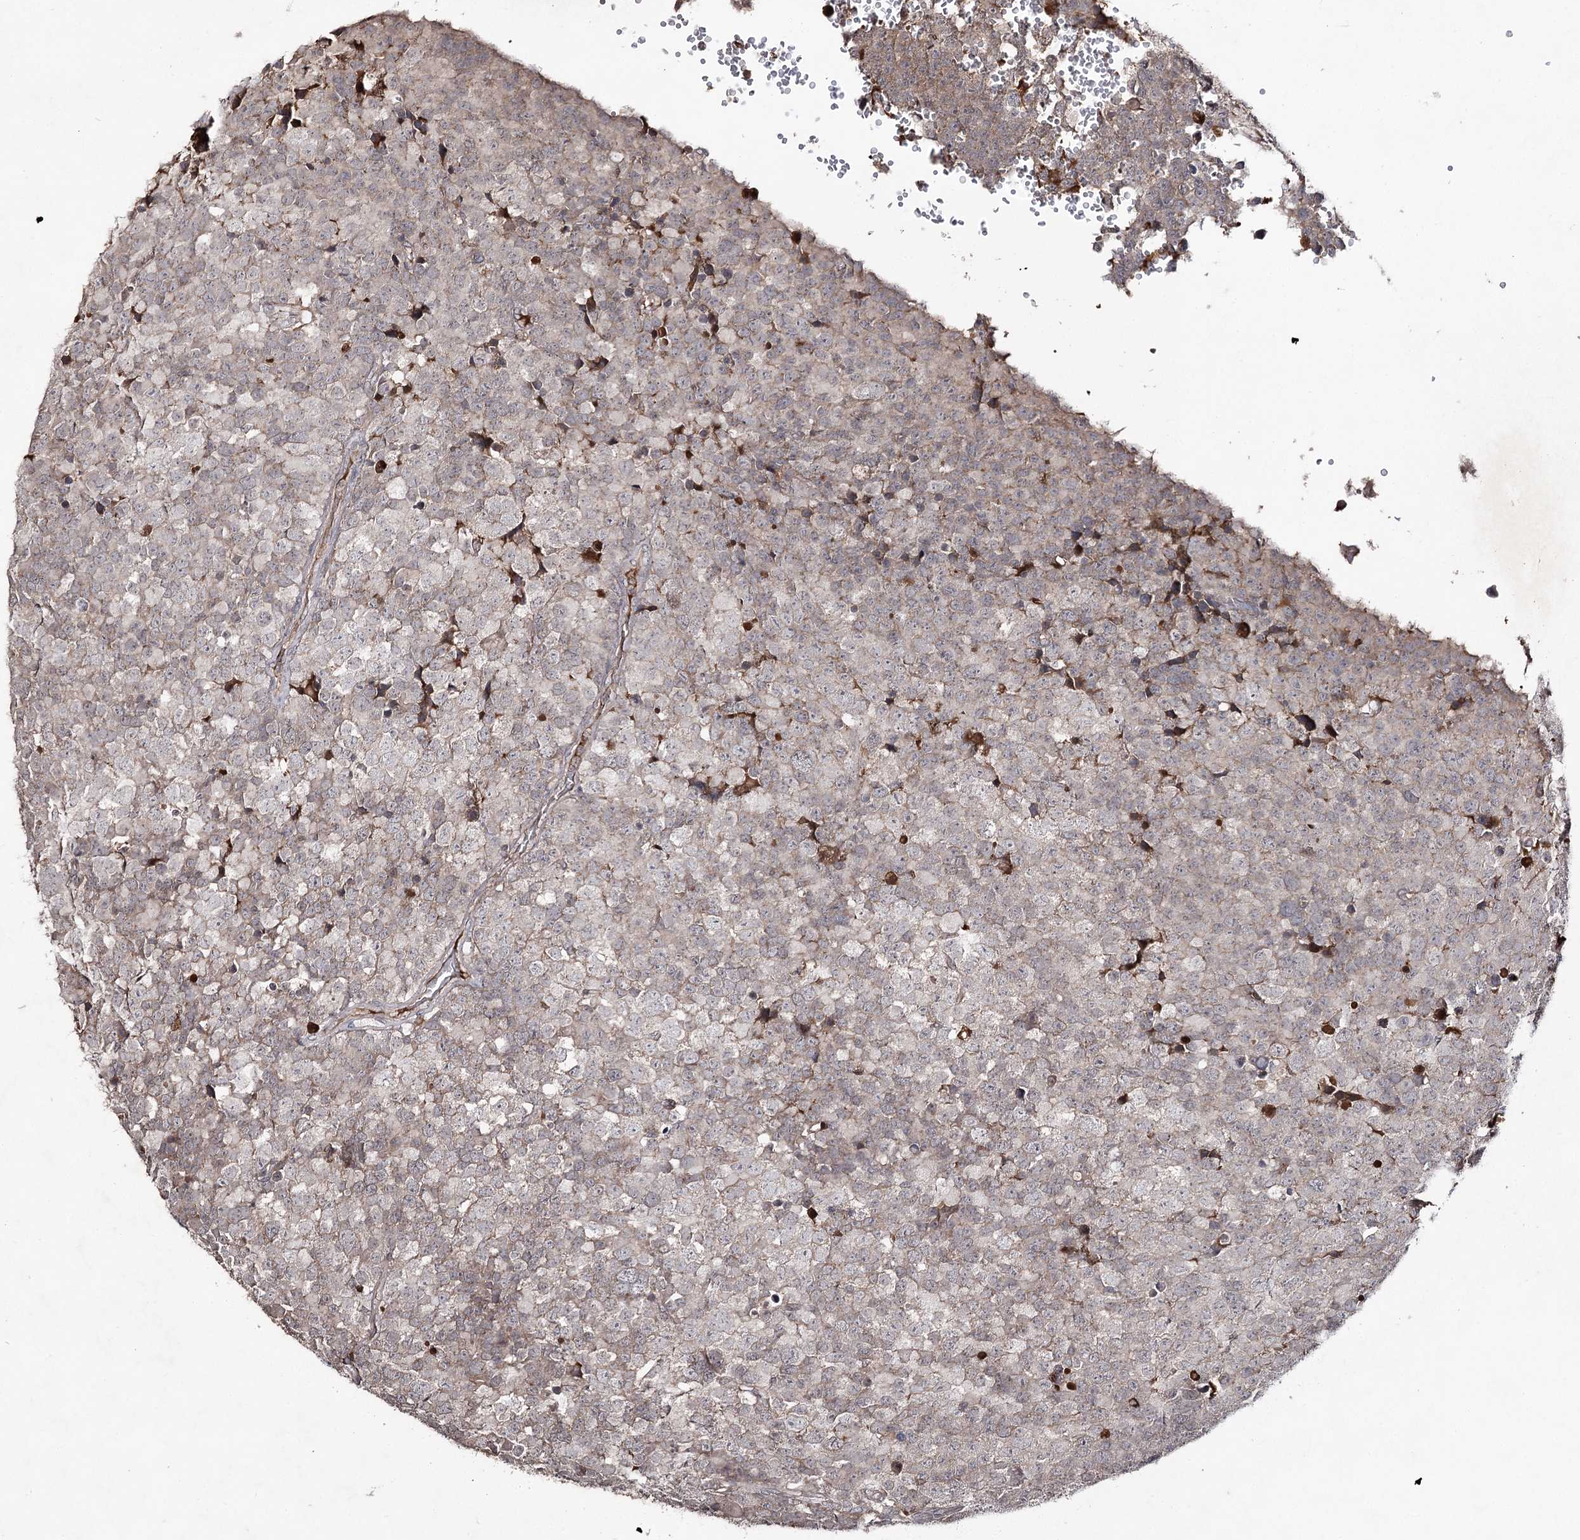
{"staining": {"intensity": "moderate", "quantity": "25%-75%", "location": "cytoplasmic/membranous"}, "tissue": "testis cancer", "cell_type": "Tumor cells", "image_type": "cancer", "snomed": [{"axis": "morphology", "description": "Seminoma, NOS"}, {"axis": "topography", "description": "Testis"}], "caption": "Immunohistochemical staining of seminoma (testis) exhibits medium levels of moderate cytoplasmic/membranous expression in approximately 25%-75% of tumor cells. The protein is shown in brown color, while the nuclei are stained blue.", "gene": "SYNGR3", "patient": {"sex": "male", "age": 71}}